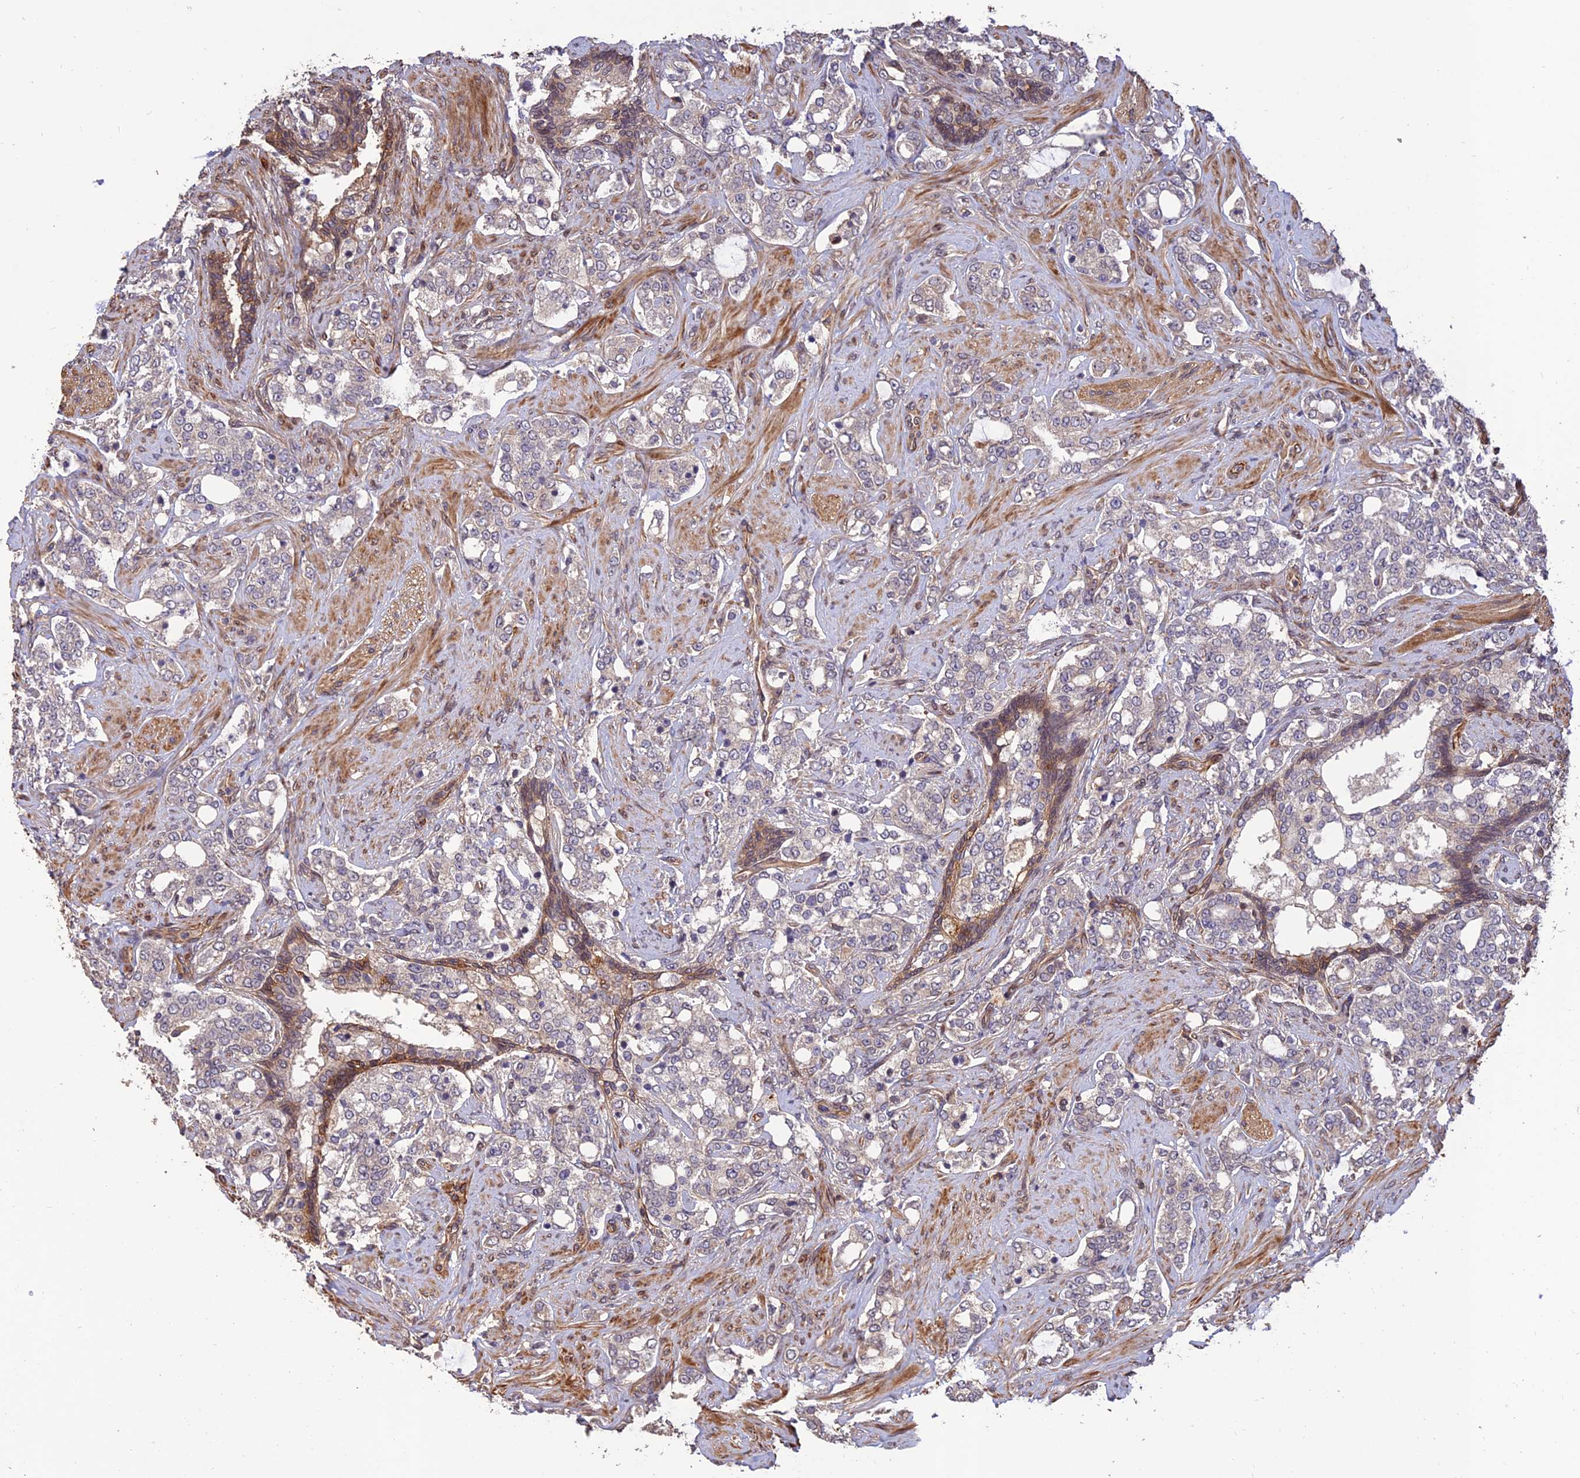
{"staining": {"intensity": "negative", "quantity": "none", "location": "none"}, "tissue": "prostate cancer", "cell_type": "Tumor cells", "image_type": "cancer", "snomed": [{"axis": "morphology", "description": "Adenocarcinoma, High grade"}, {"axis": "topography", "description": "Prostate"}], "caption": "Tumor cells are negative for brown protein staining in prostate cancer (adenocarcinoma (high-grade)). Brightfield microscopy of IHC stained with DAB (brown) and hematoxylin (blue), captured at high magnification.", "gene": "CREBL2", "patient": {"sex": "male", "age": 64}}